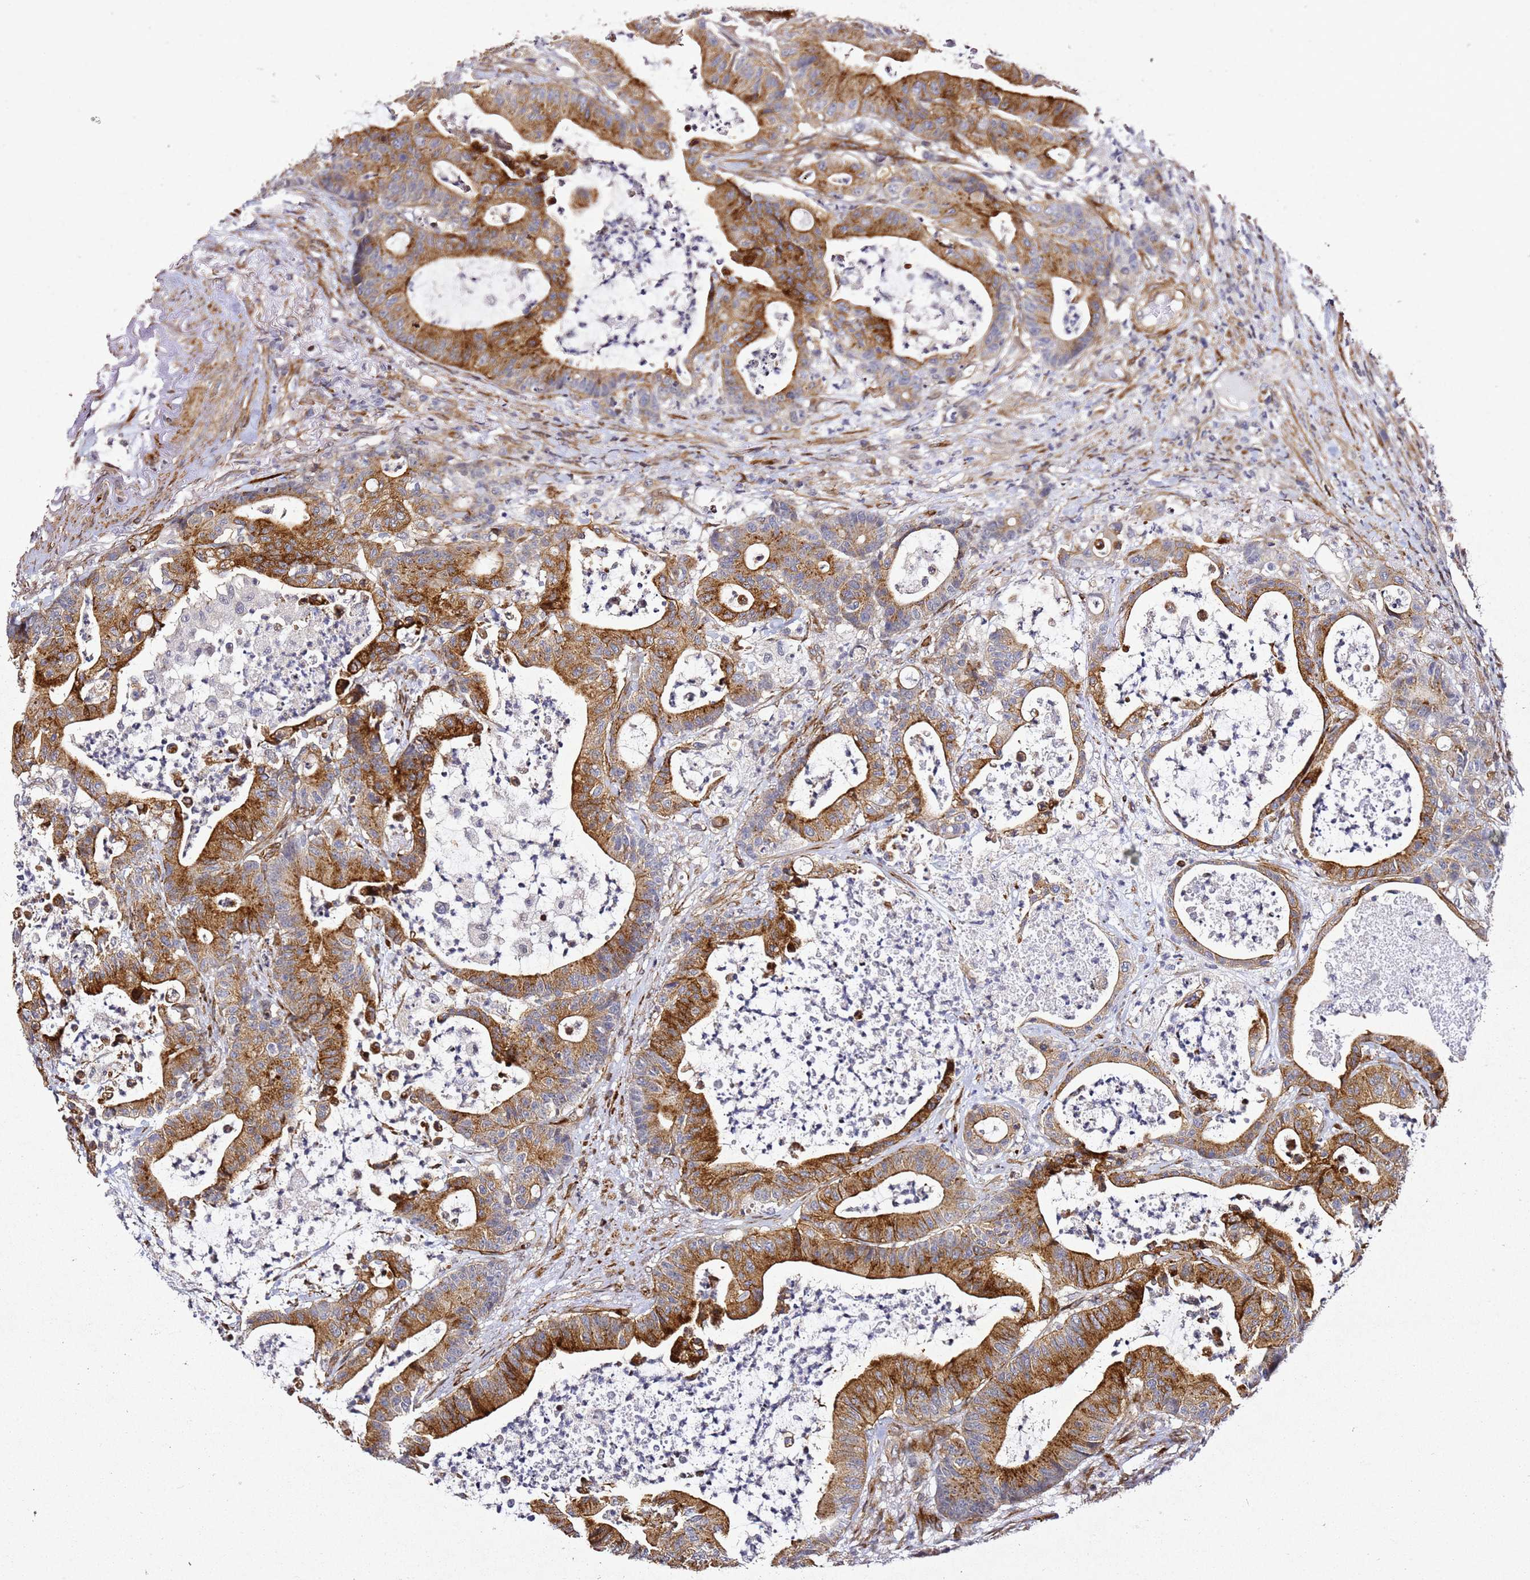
{"staining": {"intensity": "strong", "quantity": ">75%", "location": "cytoplasmic/membranous"}, "tissue": "colorectal cancer", "cell_type": "Tumor cells", "image_type": "cancer", "snomed": [{"axis": "morphology", "description": "Adenocarcinoma, NOS"}, {"axis": "topography", "description": "Colon"}], "caption": "This is a photomicrograph of IHC staining of colorectal cancer, which shows strong staining in the cytoplasmic/membranous of tumor cells.", "gene": "ZNF296", "patient": {"sex": "female", "age": 84}}